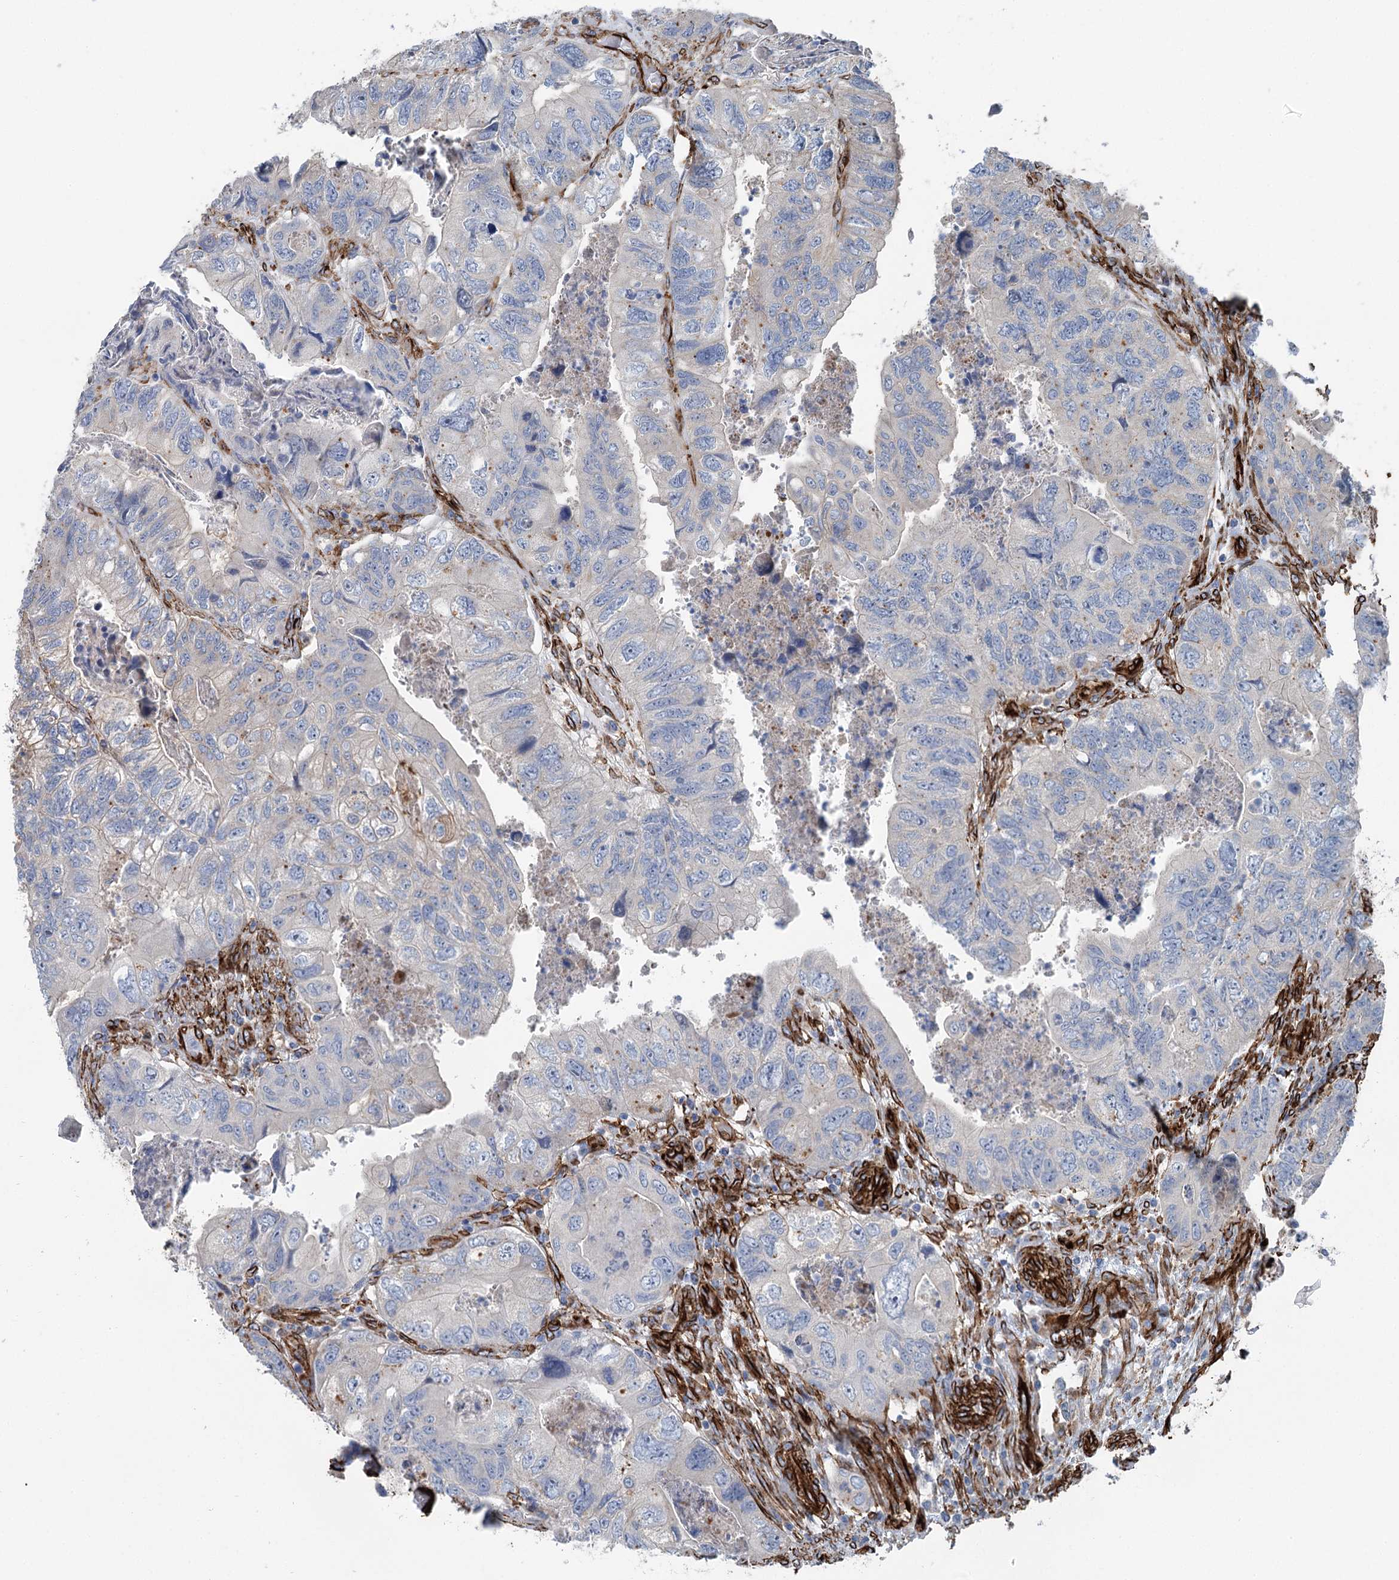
{"staining": {"intensity": "negative", "quantity": "none", "location": "none"}, "tissue": "colorectal cancer", "cell_type": "Tumor cells", "image_type": "cancer", "snomed": [{"axis": "morphology", "description": "Adenocarcinoma, NOS"}, {"axis": "topography", "description": "Rectum"}], "caption": "Immunohistochemical staining of human colorectal cancer shows no significant positivity in tumor cells.", "gene": "IQSEC1", "patient": {"sex": "male", "age": 63}}